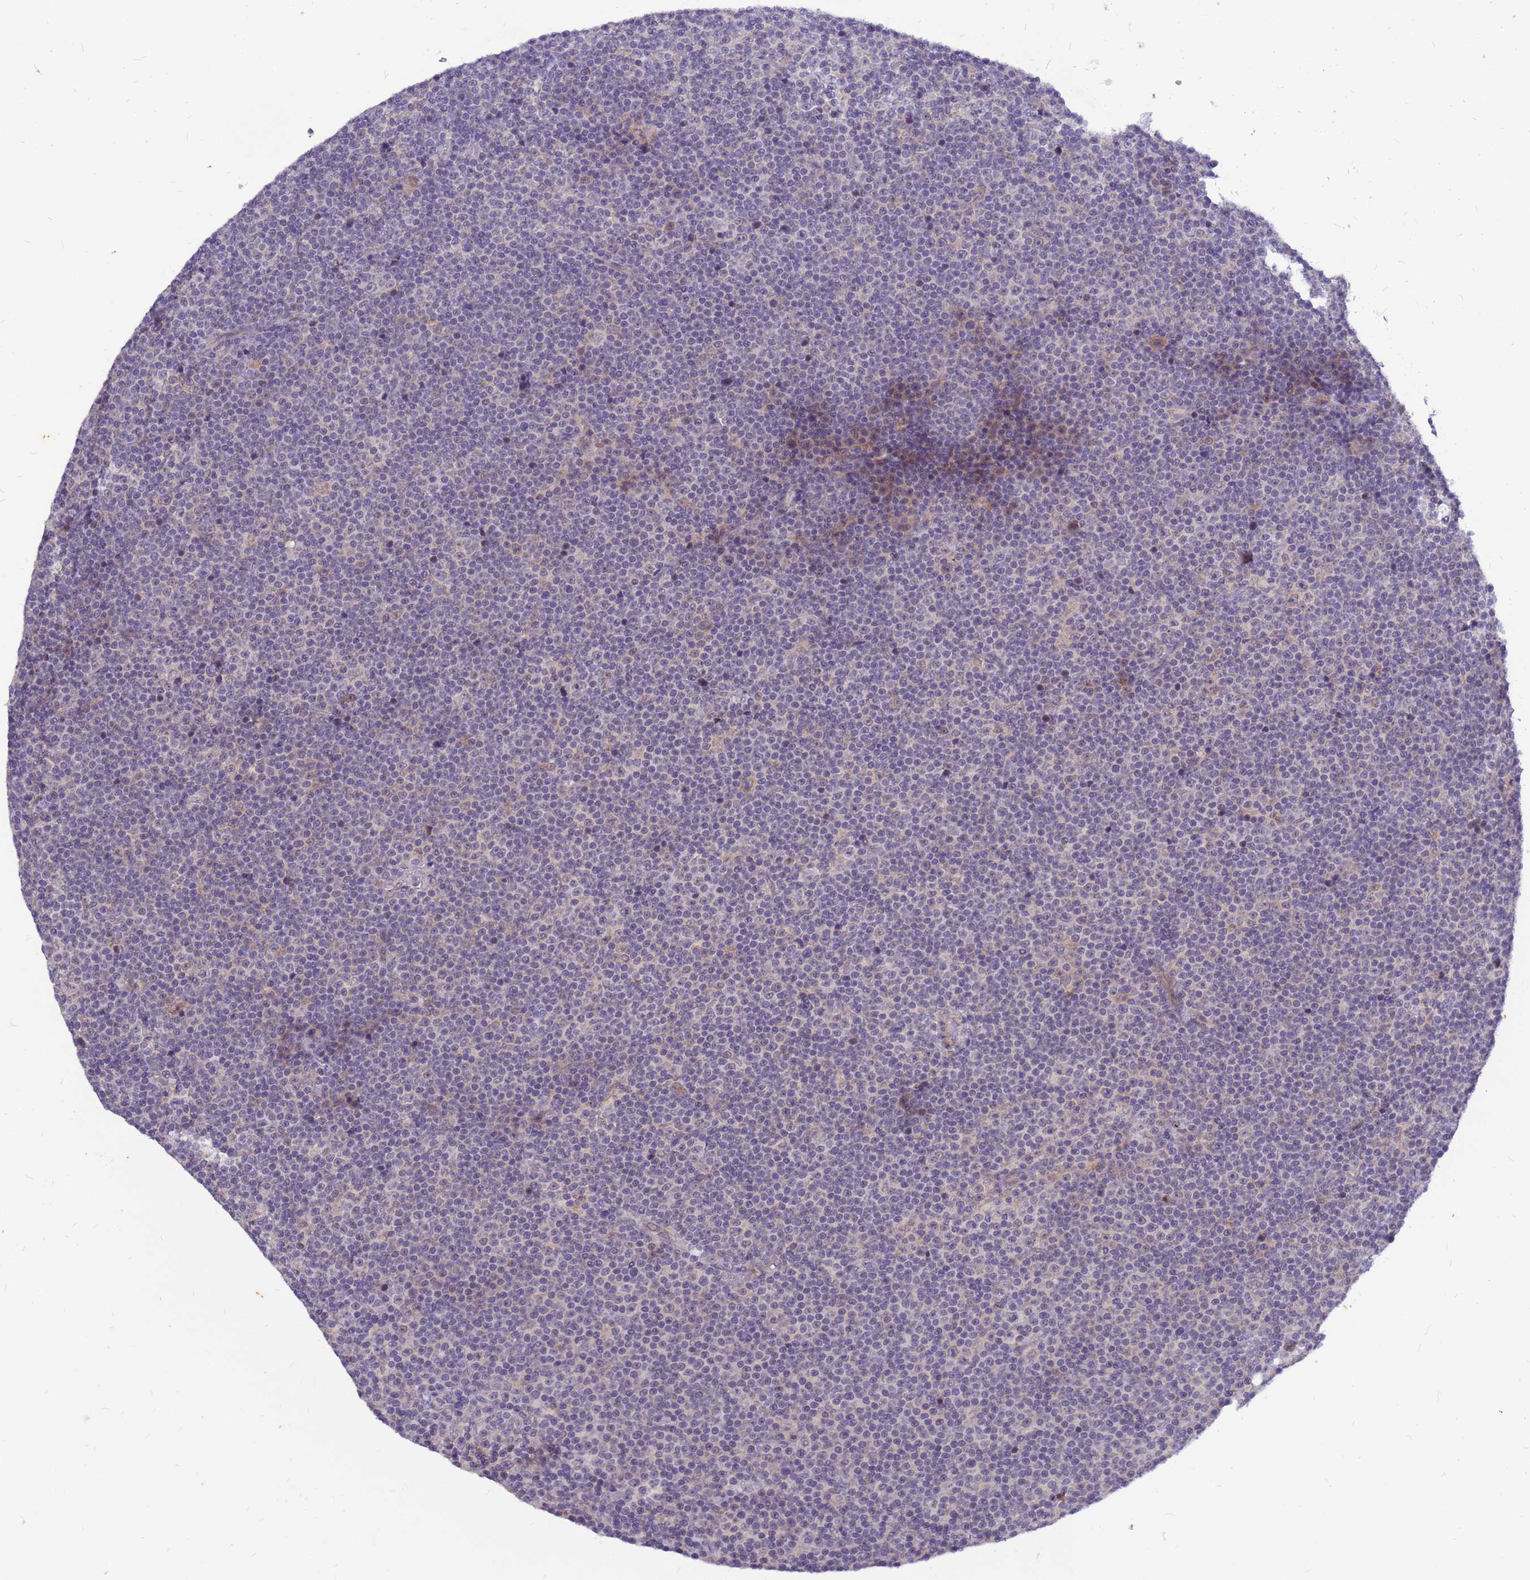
{"staining": {"intensity": "negative", "quantity": "none", "location": "none"}, "tissue": "lymphoma", "cell_type": "Tumor cells", "image_type": "cancer", "snomed": [{"axis": "morphology", "description": "Malignant lymphoma, non-Hodgkin's type, Low grade"}, {"axis": "topography", "description": "Lymph node"}], "caption": "An immunohistochemistry histopathology image of lymphoma is shown. There is no staining in tumor cells of lymphoma.", "gene": "SRGAP3", "patient": {"sex": "female", "age": 67}}